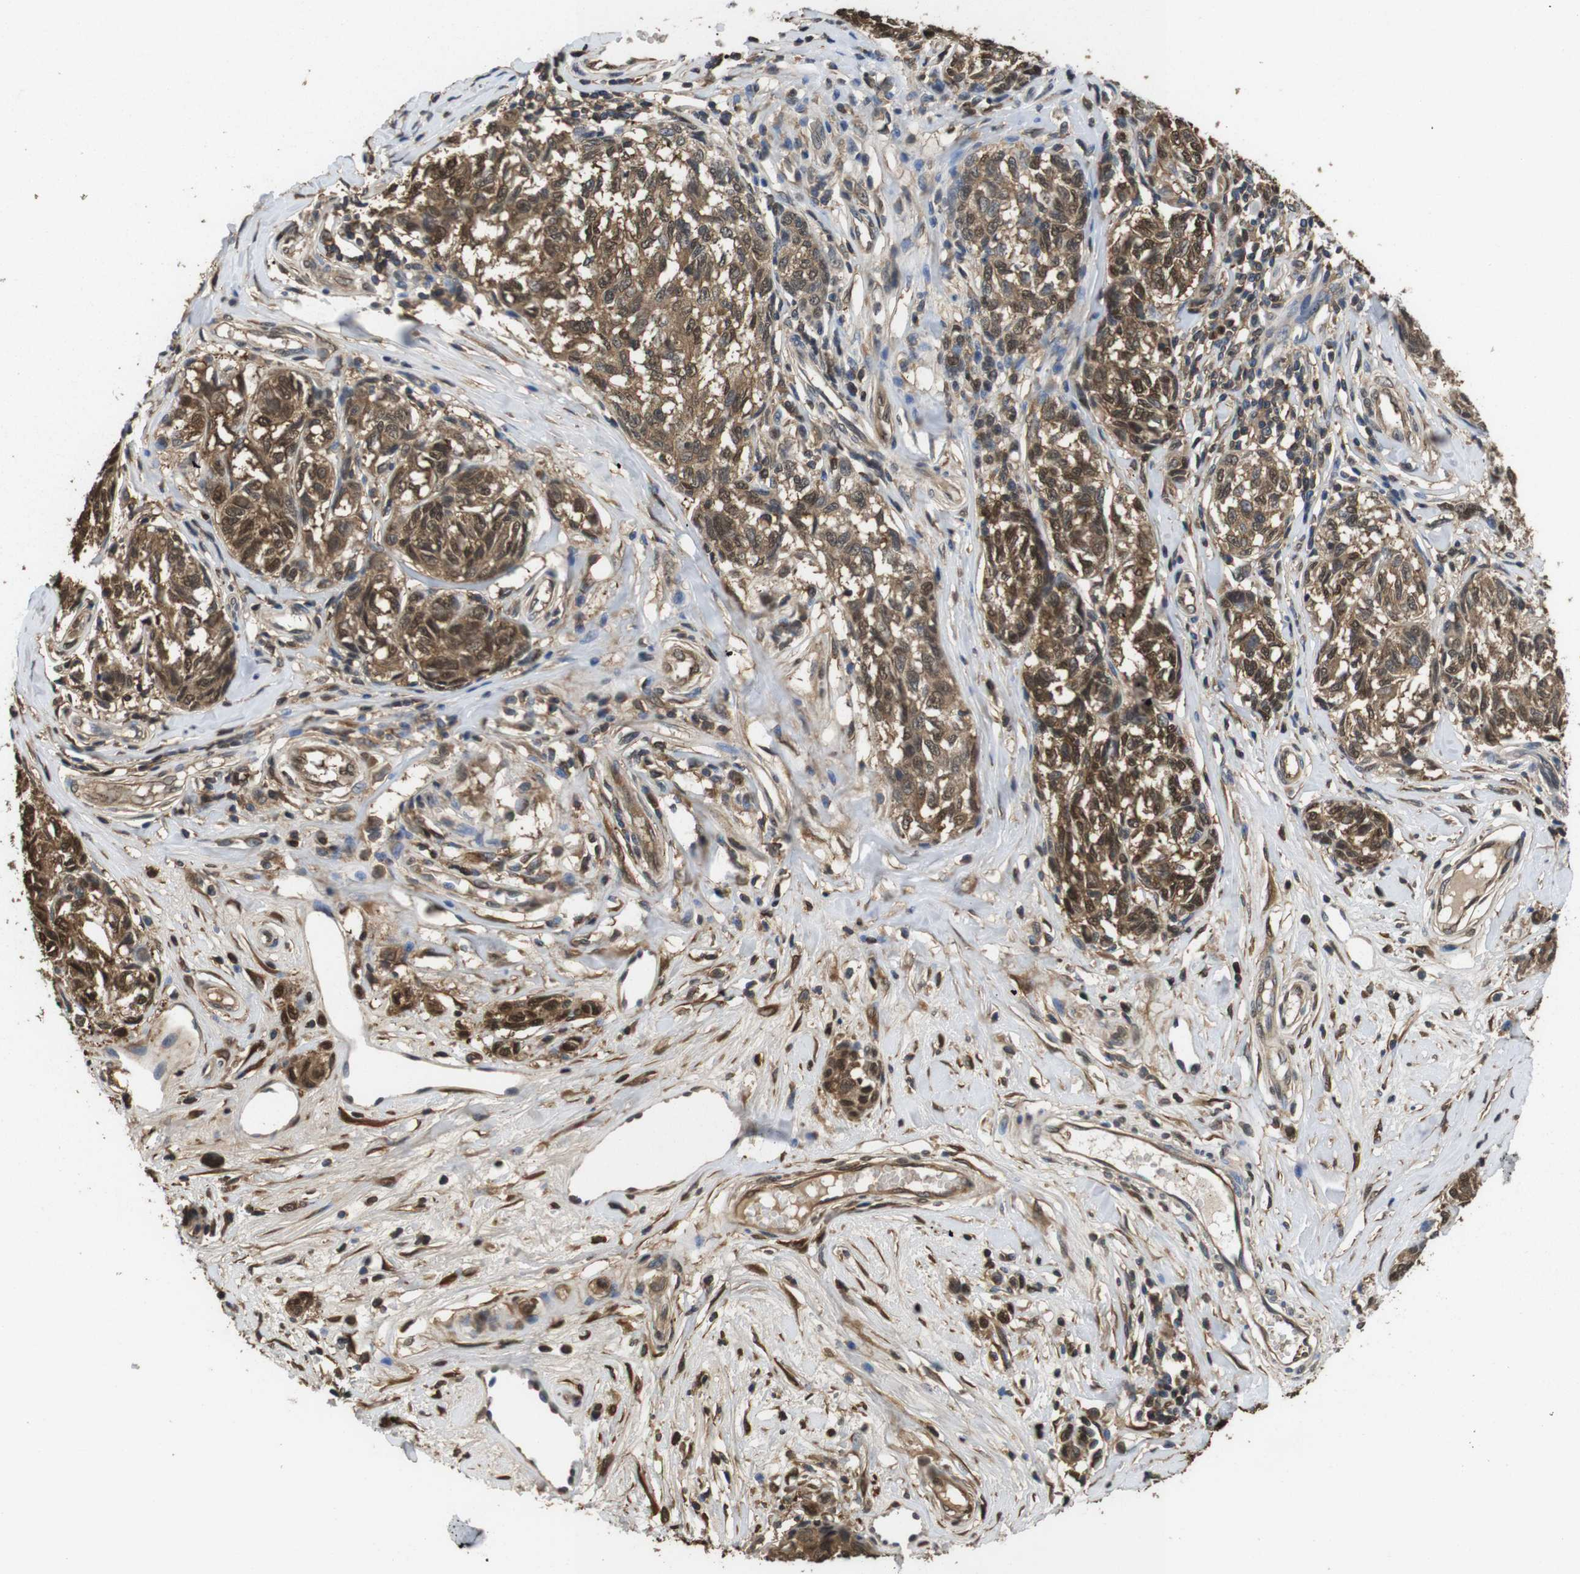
{"staining": {"intensity": "moderate", "quantity": ">75%", "location": "cytoplasmic/membranous,nuclear"}, "tissue": "melanoma", "cell_type": "Tumor cells", "image_type": "cancer", "snomed": [{"axis": "morphology", "description": "Malignant melanoma, NOS"}, {"axis": "topography", "description": "Skin"}], "caption": "Moderate cytoplasmic/membranous and nuclear positivity for a protein is seen in about >75% of tumor cells of malignant melanoma using IHC.", "gene": "LDHA", "patient": {"sex": "female", "age": 64}}